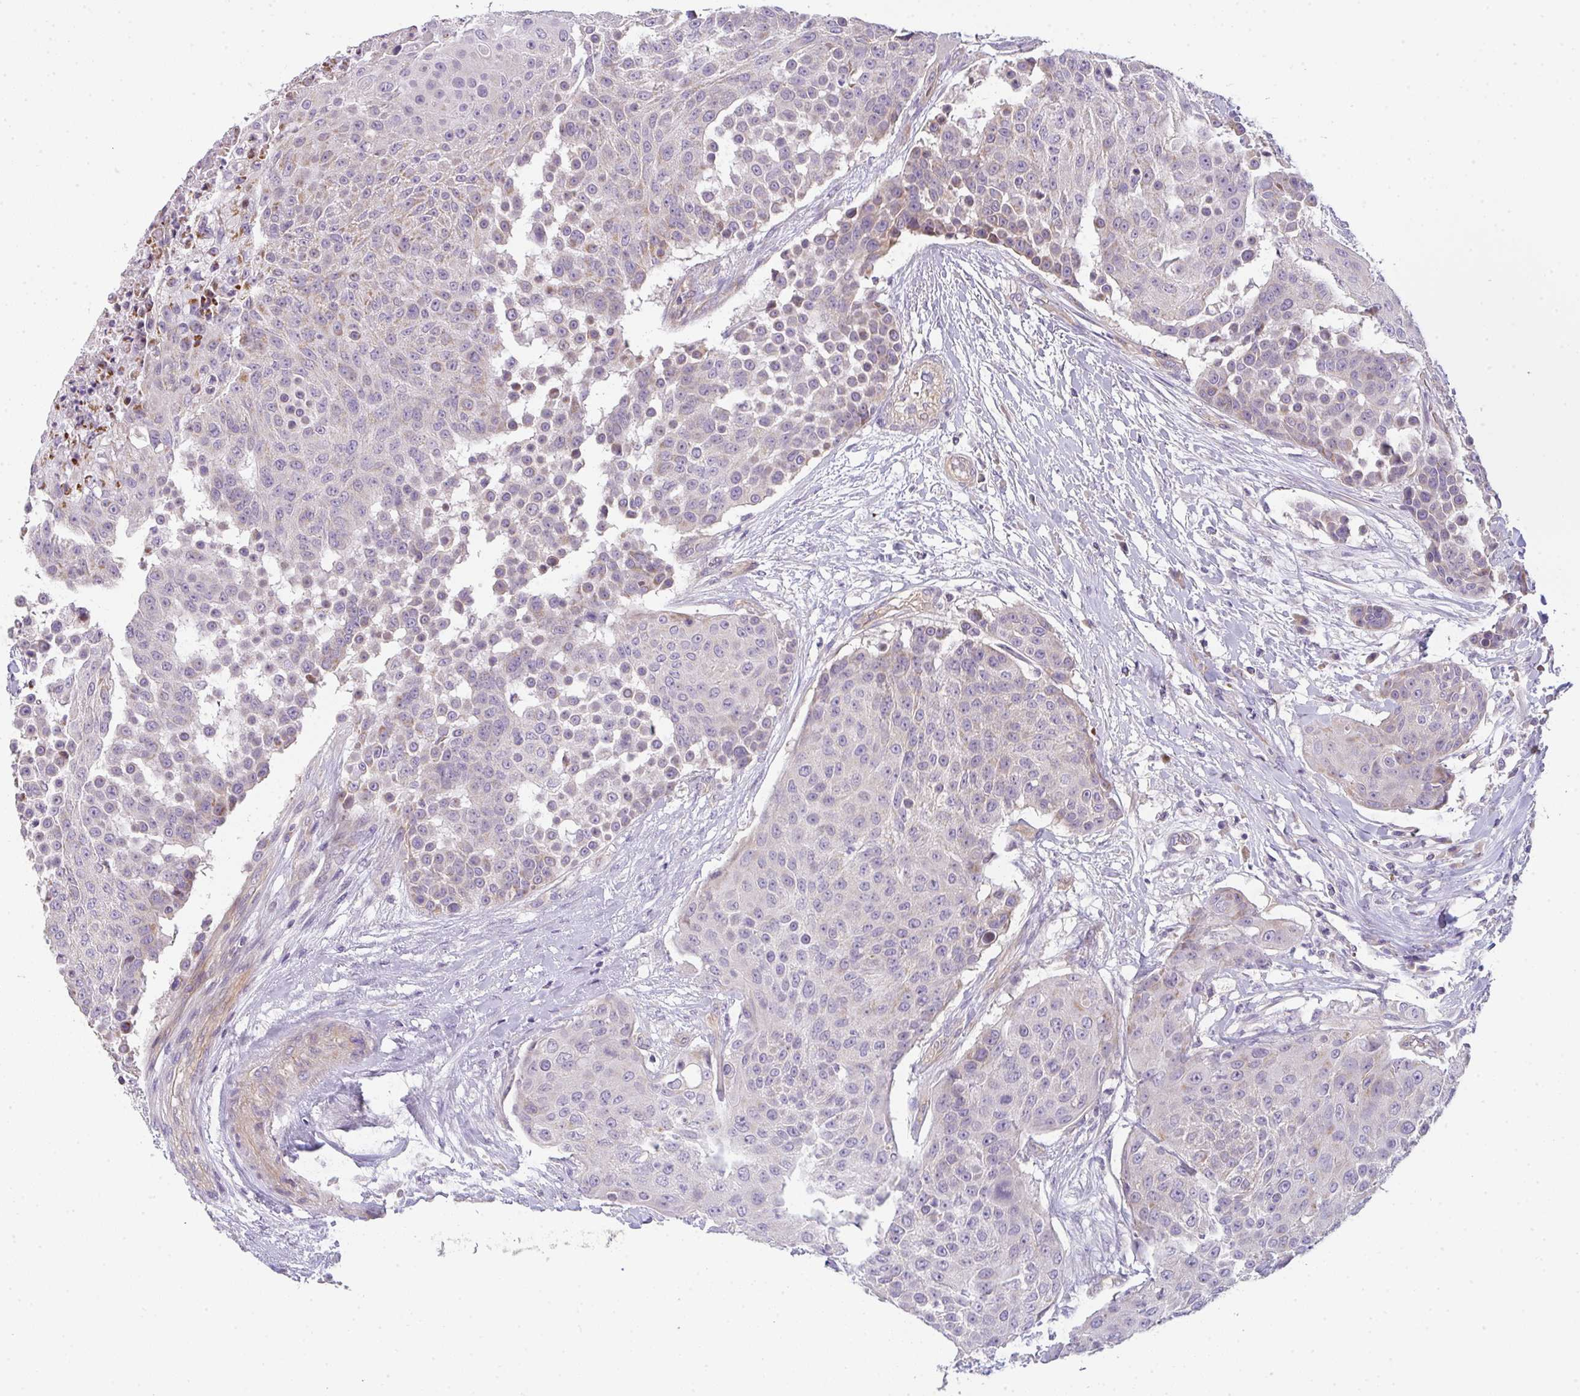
{"staining": {"intensity": "weak", "quantity": "<25%", "location": "cytoplasmic/membranous"}, "tissue": "urothelial cancer", "cell_type": "Tumor cells", "image_type": "cancer", "snomed": [{"axis": "morphology", "description": "Urothelial carcinoma, High grade"}, {"axis": "topography", "description": "Urinary bladder"}], "caption": "This is an immunohistochemistry (IHC) image of human urothelial carcinoma (high-grade). There is no staining in tumor cells.", "gene": "FILIP1", "patient": {"sex": "female", "age": 63}}